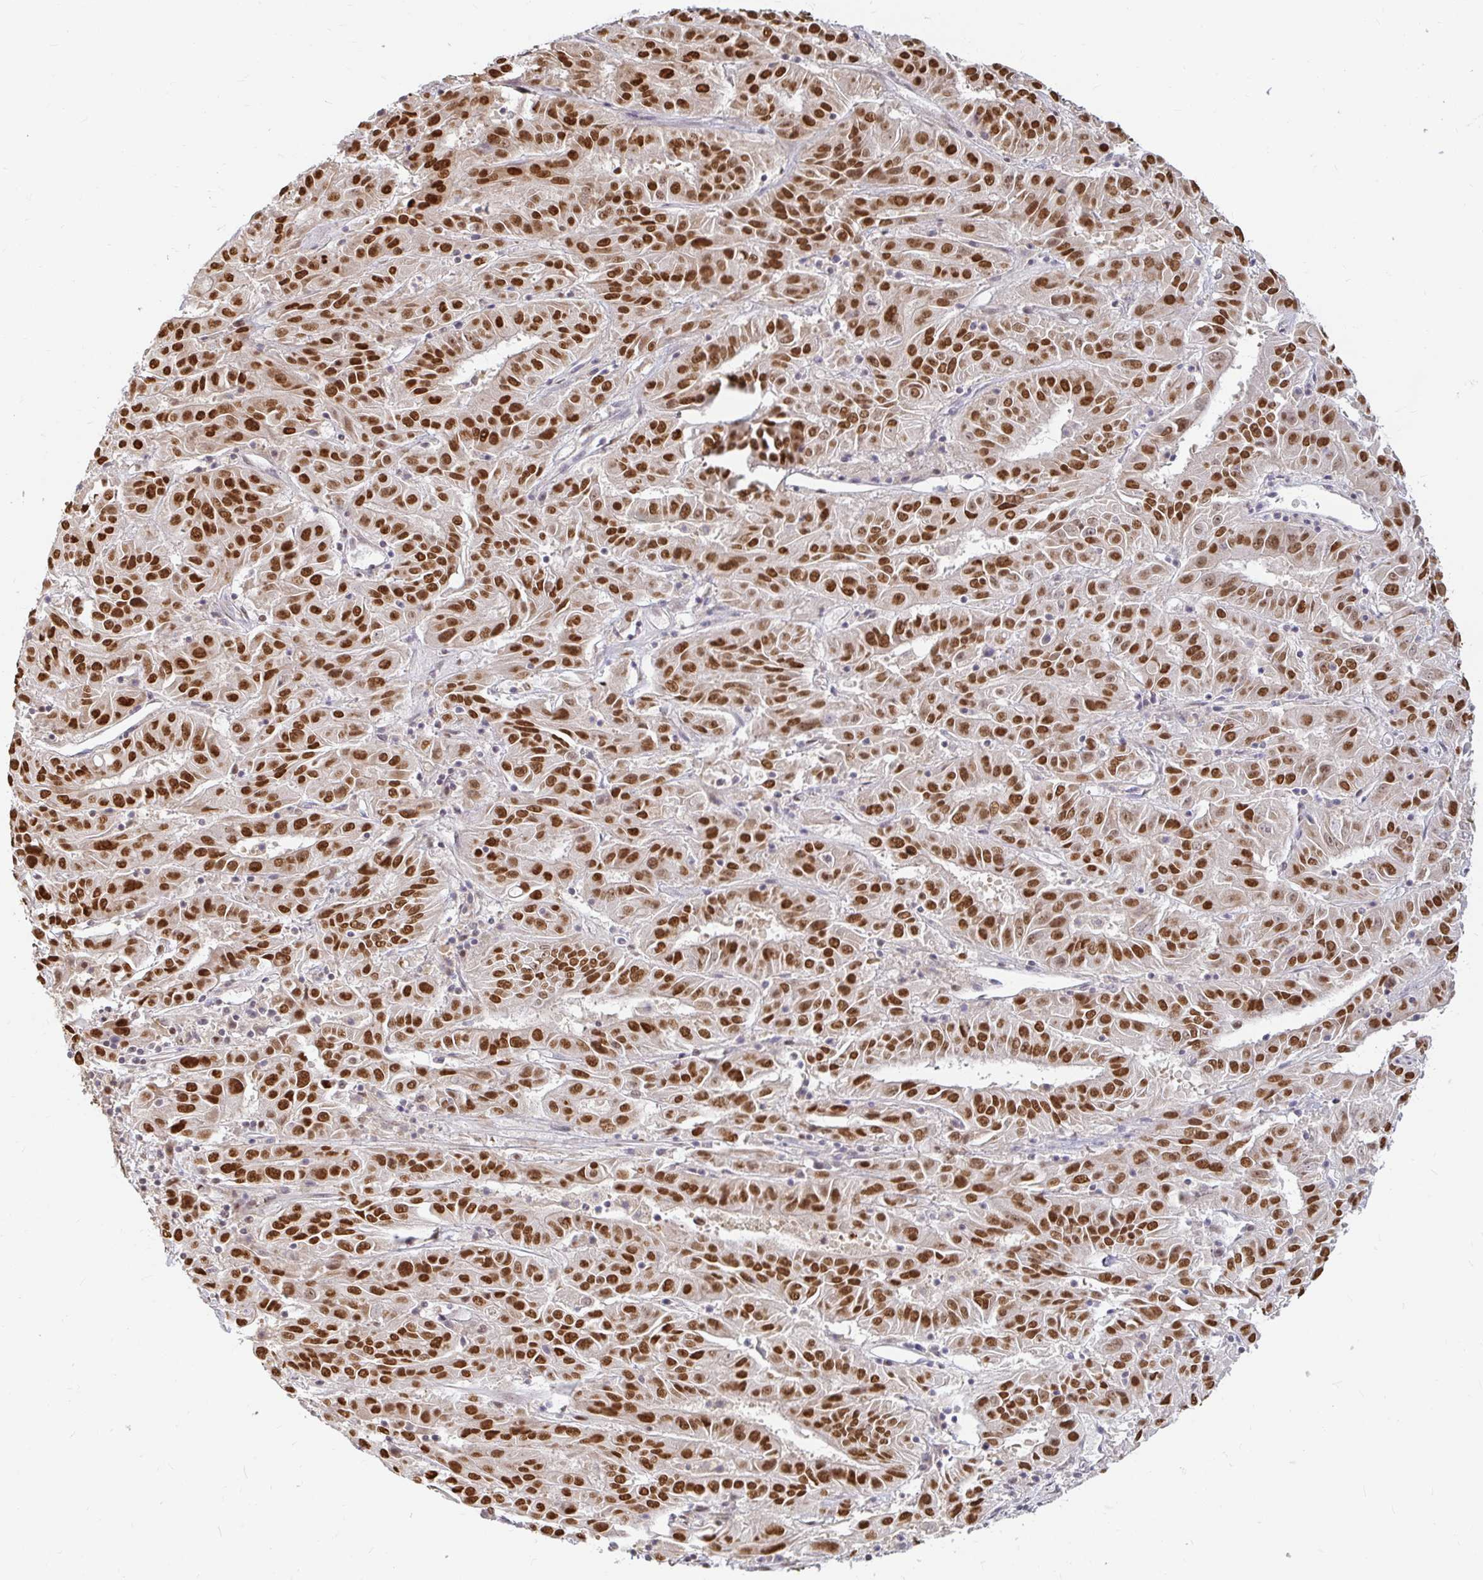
{"staining": {"intensity": "strong", "quantity": ">75%", "location": "nuclear"}, "tissue": "pancreatic cancer", "cell_type": "Tumor cells", "image_type": "cancer", "snomed": [{"axis": "morphology", "description": "Adenocarcinoma, NOS"}, {"axis": "topography", "description": "Pancreas"}], "caption": "Pancreatic cancer stained with immunohistochemistry exhibits strong nuclear staining in about >75% of tumor cells. The protein of interest is stained brown, and the nuclei are stained in blue (DAB IHC with brightfield microscopy, high magnification).", "gene": "HNRNPU", "patient": {"sex": "male", "age": 63}}